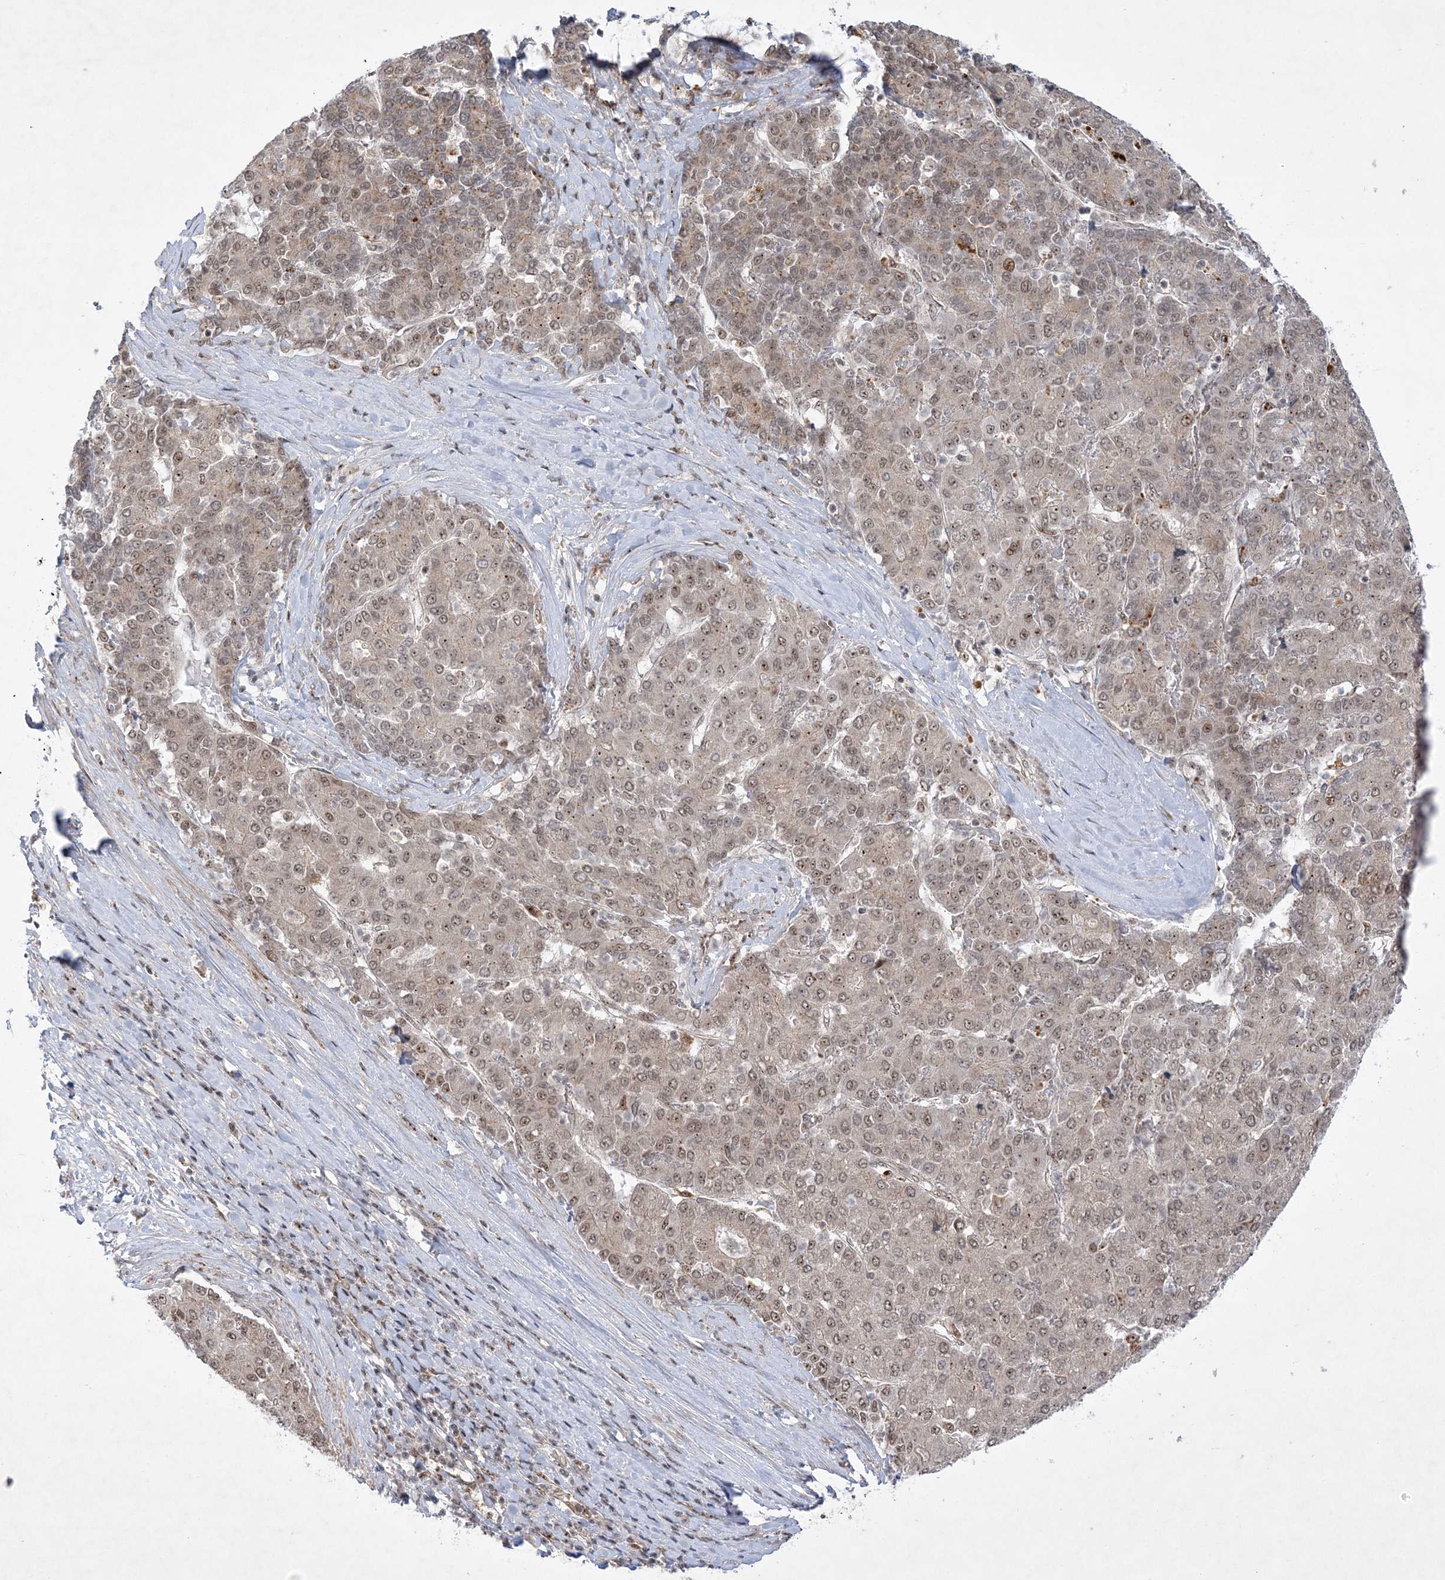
{"staining": {"intensity": "moderate", "quantity": "25%-75%", "location": "nuclear"}, "tissue": "liver cancer", "cell_type": "Tumor cells", "image_type": "cancer", "snomed": [{"axis": "morphology", "description": "Carcinoma, Hepatocellular, NOS"}, {"axis": "topography", "description": "Liver"}], "caption": "Immunohistochemical staining of hepatocellular carcinoma (liver) exhibits moderate nuclear protein staining in about 25%-75% of tumor cells.", "gene": "NPM3", "patient": {"sex": "male", "age": 65}}